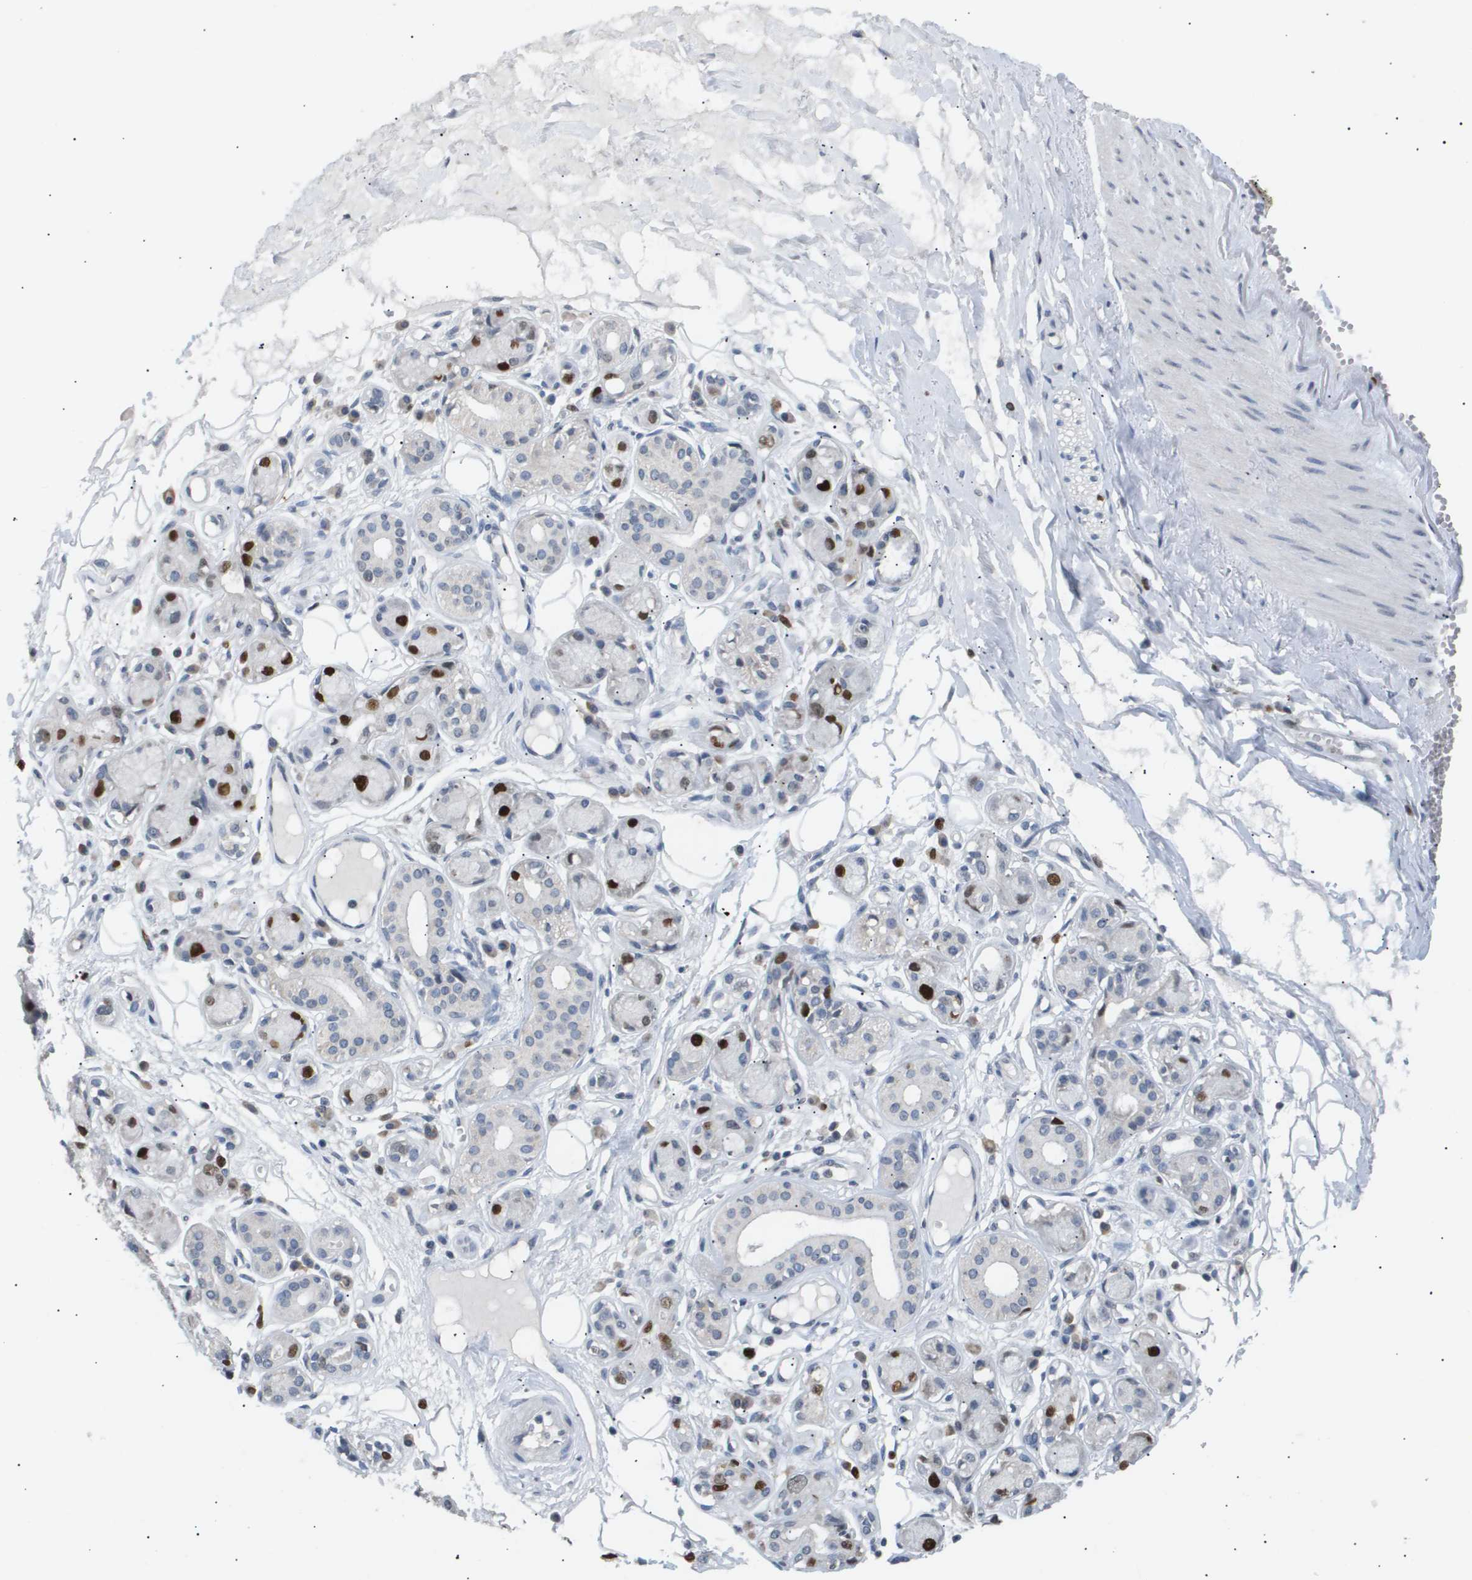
{"staining": {"intensity": "negative", "quantity": "none", "location": "none"}, "tissue": "adipose tissue", "cell_type": "Adipocytes", "image_type": "normal", "snomed": [{"axis": "morphology", "description": "Normal tissue, NOS"}, {"axis": "morphology", "description": "Inflammation, NOS"}, {"axis": "topography", "description": "Salivary gland"}, {"axis": "topography", "description": "Peripheral nerve tissue"}], "caption": "This is a micrograph of immunohistochemistry (IHC) staining of benign adipose tissue, which shows no expression in adipocytes. (DAB immunohistochemistry visualized using brightfield microscopy, high magnification).", "gene": "ANAPC2", "patient": {"sex": "female", "age": 75}}